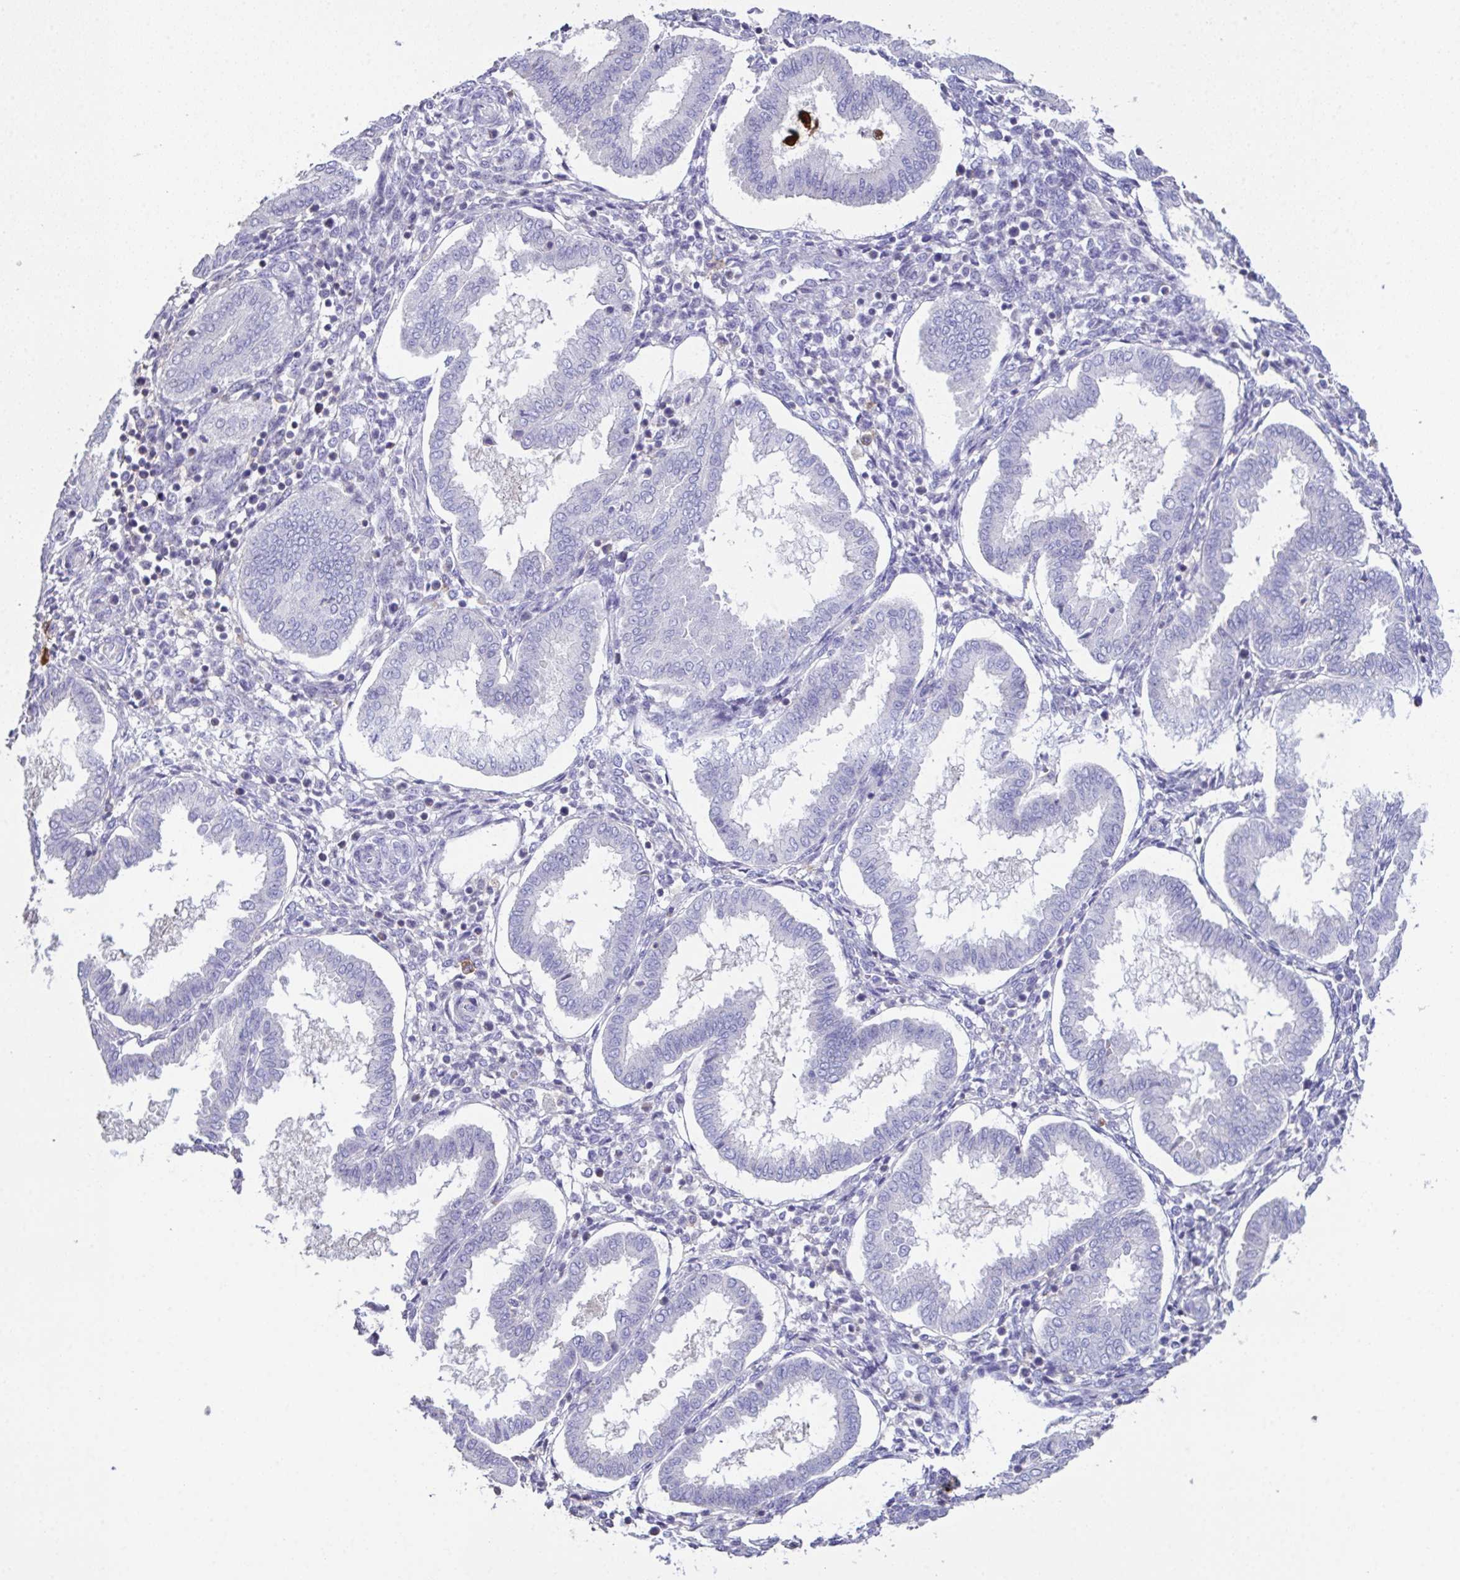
{"staining": {"intensity": "negative", "quantity": "none", "location": "none"}, "tissue": "endometrium", "cell_type": "Cells in endometrial stroma", "image_type": "normal", "snomed": [{"axis": "morphology", "description": "Normal tissue, NOS"}, {"axis": "topography", "description": "Endometrium"}], "caption": "This image is of benign endometrium stained with immunohistochemistry to label a protein in brown with the nuclei are counter-stained blue. There is no expression in cells in endometrial stroma. (Stains: DAB immunohistochemistry (IHC) with hematoxylin counter stain, Microscopy: brightfield microscopy at high magnification).", "gene": "MARCO", "patient": {"sex": "female", "age": 24}}